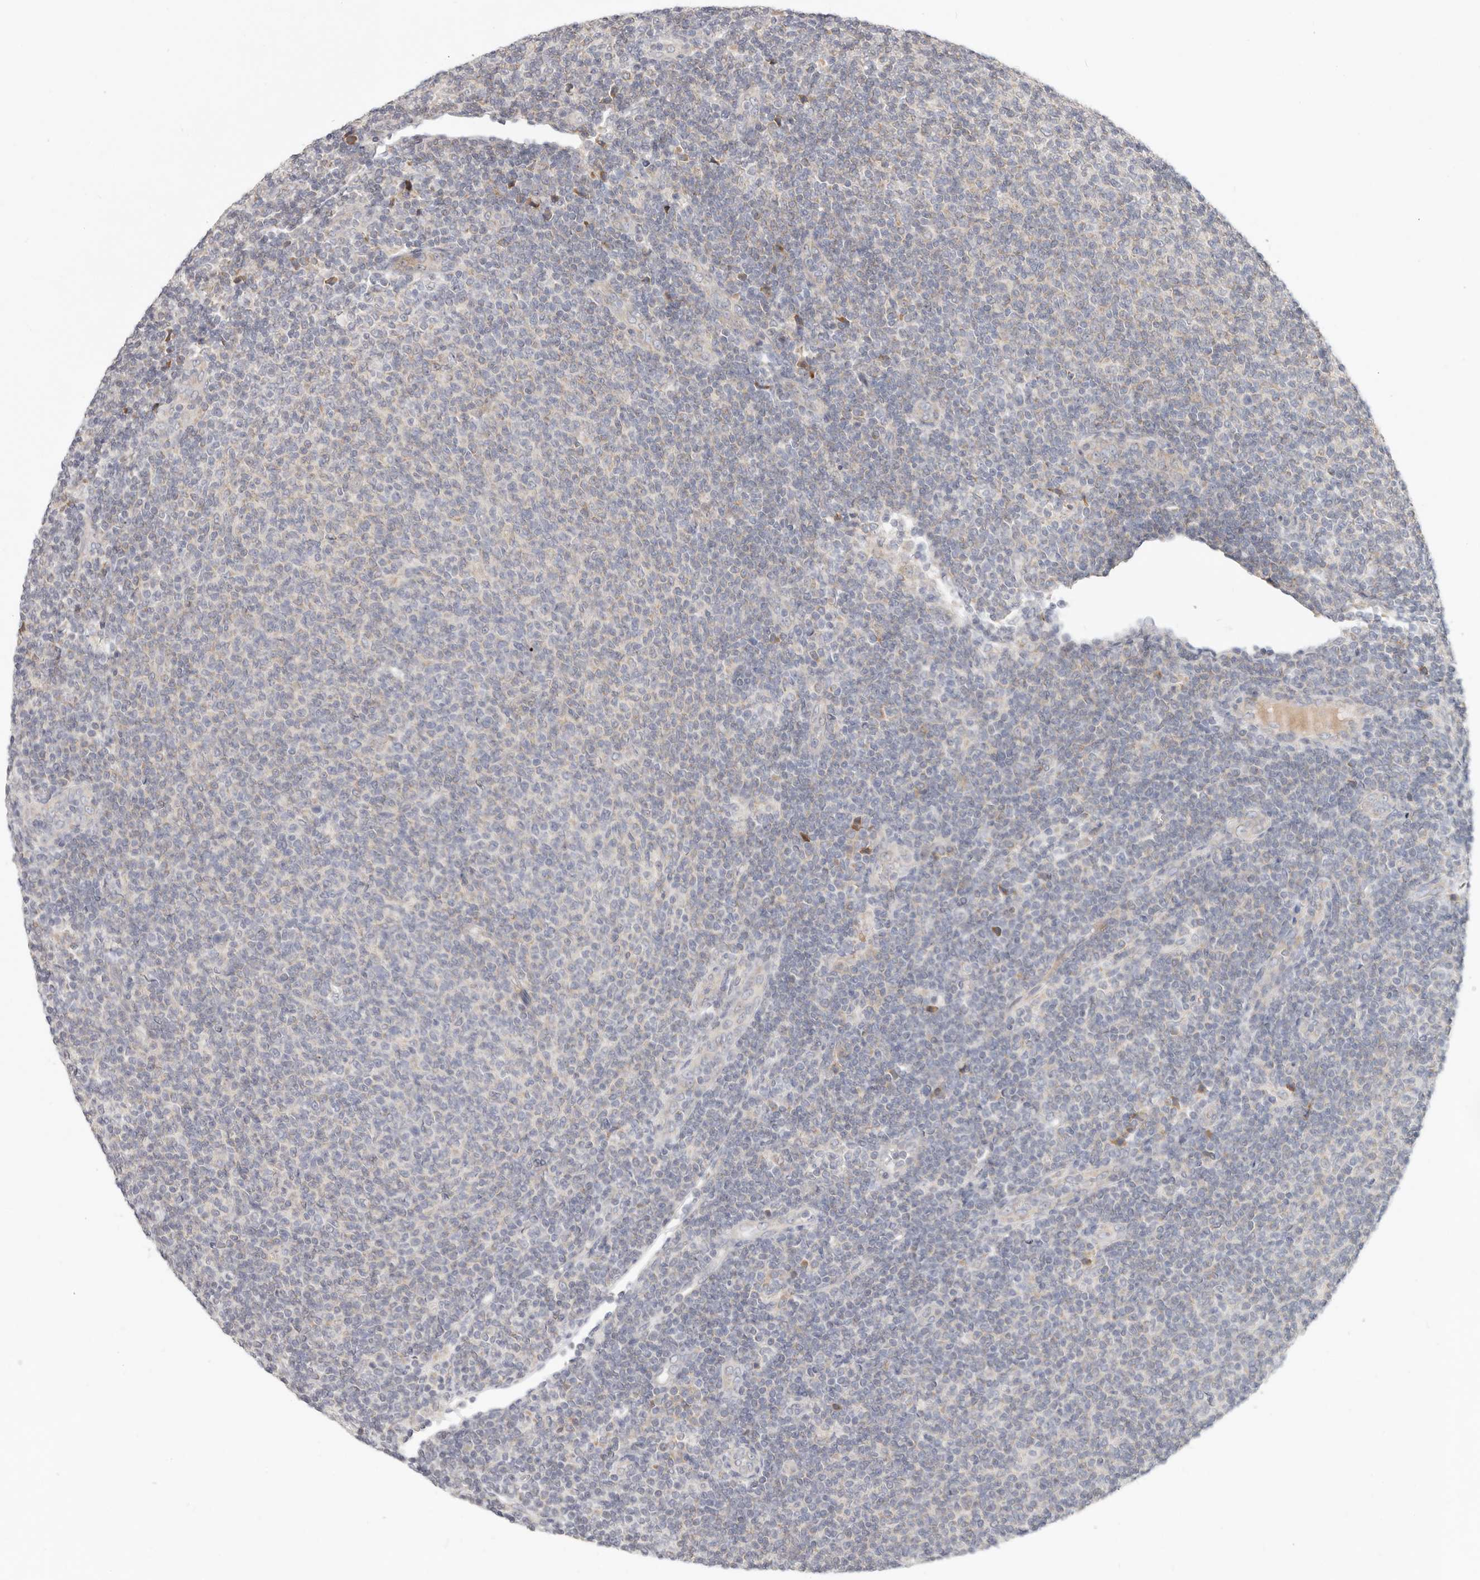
{"staining": {"intensity": "negative", "quantity": "none", "location": "none"}, "tissue": "lymphoma", "cell_type": "Tumor cells", "image_type": "cancer", "snomed": [{"axis": "morphology", "description": "Malignant lymphoma, non-Hodgkin's type, Low grade"}, {"axis": "topography", "description": "Lymph node"}], "caption": "This histopathology image is of malignant lymphoma, non-Hodgkin's type (low-grade) stained with immunohistochemistry (IHC) to label a protein in brown with the nuclei are counter-stained blue. There is no staining in tumor cells. (DAB (3,3'-diaminobenzidine) immunohistochemistry visualized using brightfield microscopy, high magnification).", "gene": "TFB2M", "patient": {"sex": "male", "age": 66}}